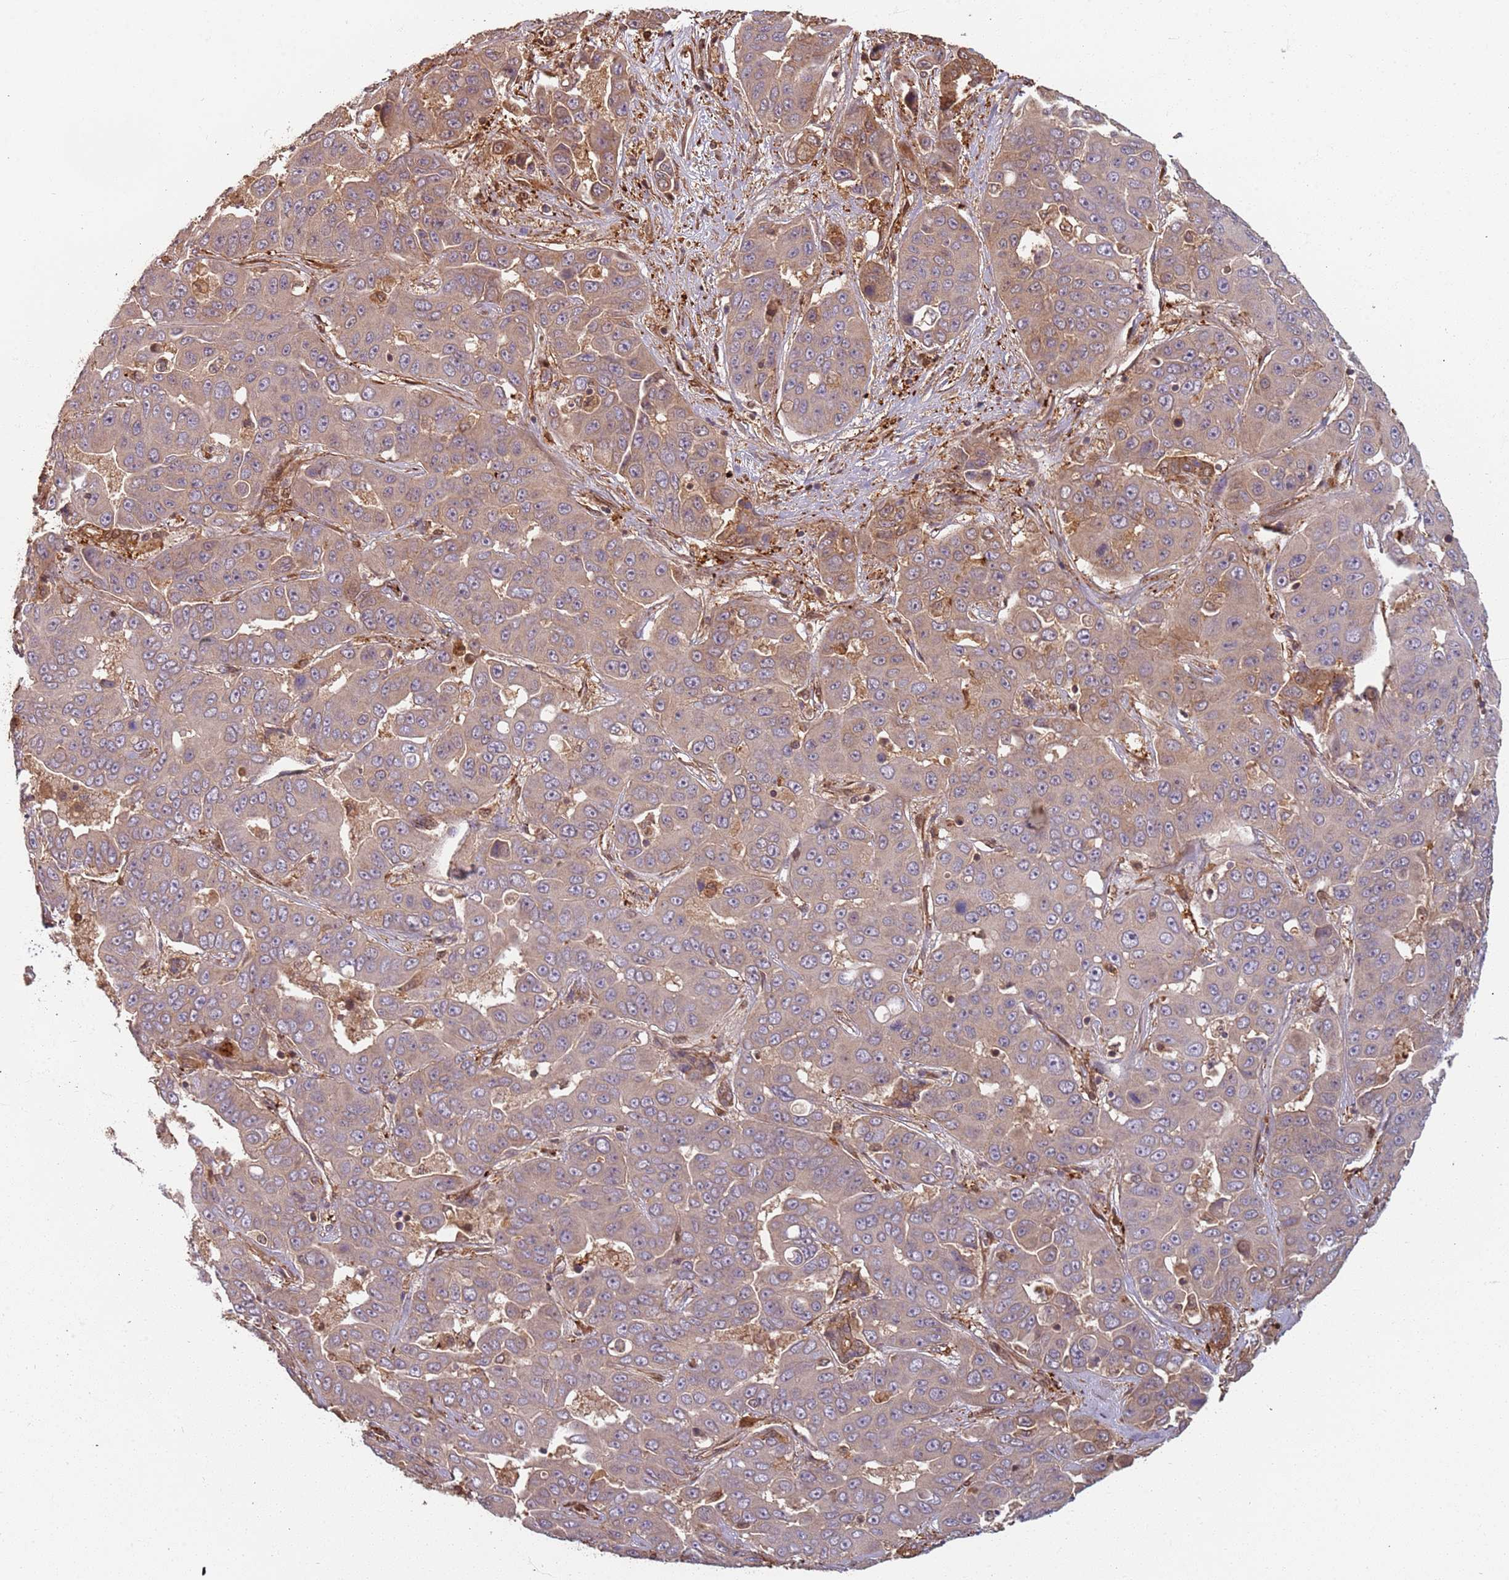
{"staining": {"intensity": "weak", "quantity": "25%-75%", "location": "cytoplasmic/membranous"}, "tissue": "liver cancer", "cell_type": "Tumor cells", "image_type": "cancer", "snomed": [{"axis": "morphology", "description": "Cholangiocarcinoma"}, {"axis": "topography", "description": "Liver"}], "caption": "Protein analysis of liver cancer (cholangiocarcinoma) tissue demonstrates weak cytoplasmic/membranous positivity in about 25%-75% of tumor cells. The protein of interest is stained brown, and the nuclei are stained in blue (DAB IHC with brightfield microscopy, high magnification).", "gene": "SDCCAG8", "patient": {"sex": "female", "age": 52}}